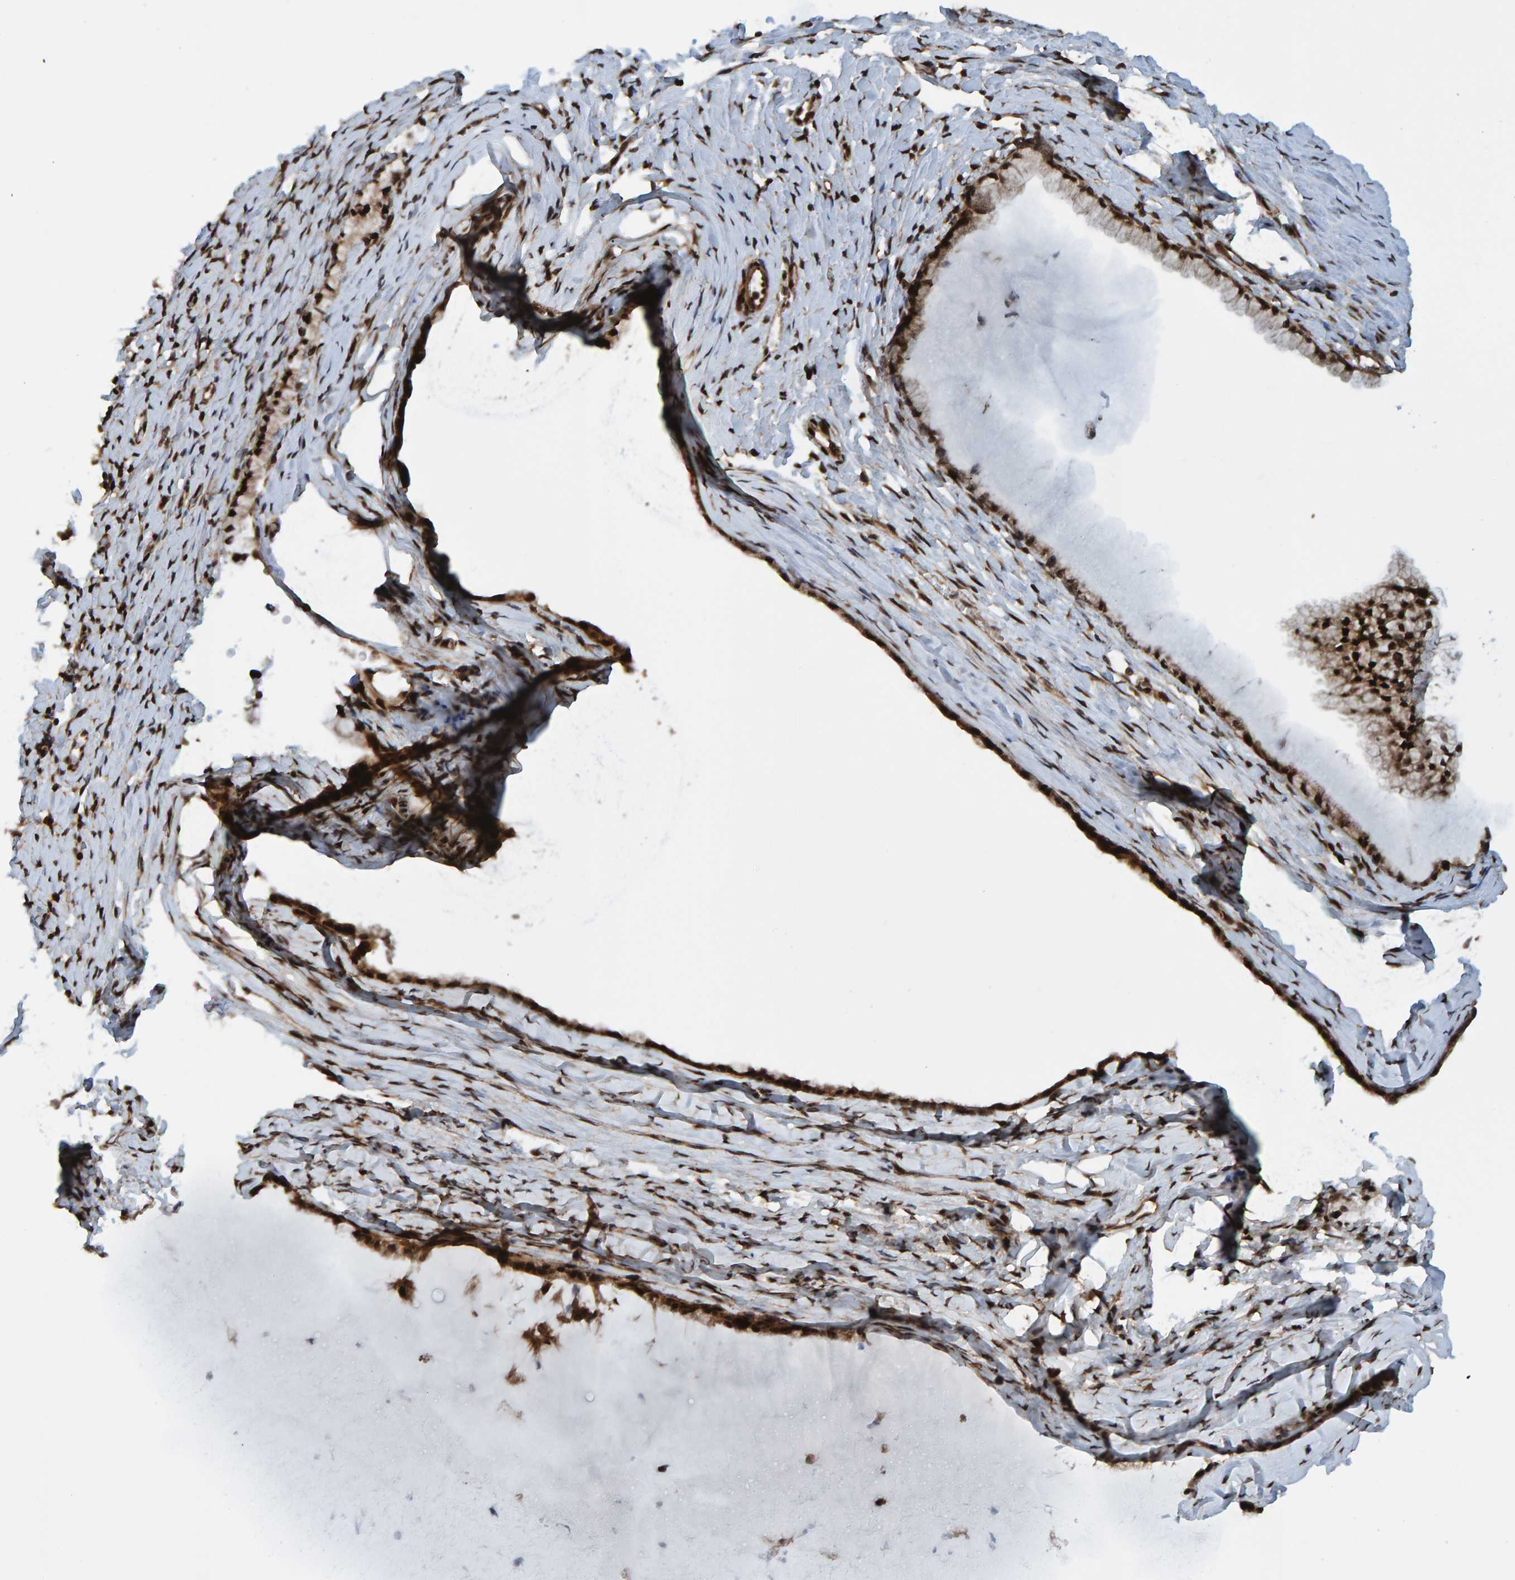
{"staining": {"intensity": "strong", "quantity": ">75%", "location": "cytoplasmic/membranous,nuclear"}, "tissue": "cervix", "cell_type": "Glandular cells", "image_type": "normal", "snomed": [{"axis": "morphology", "description": "Normal tissue, NOS"}, {"axis": "topography", "description": "Cervix"}], "caption": "DAB (3,3'-diaminobenzidine) immunohistochemical staining of normal human cervix displays strong cytoplasmic/membranous,nuclear protein staining in approximately >75% of glandular cells.", "gene": "ZNF366", "patient": {"sex": "female", "age": 72}}